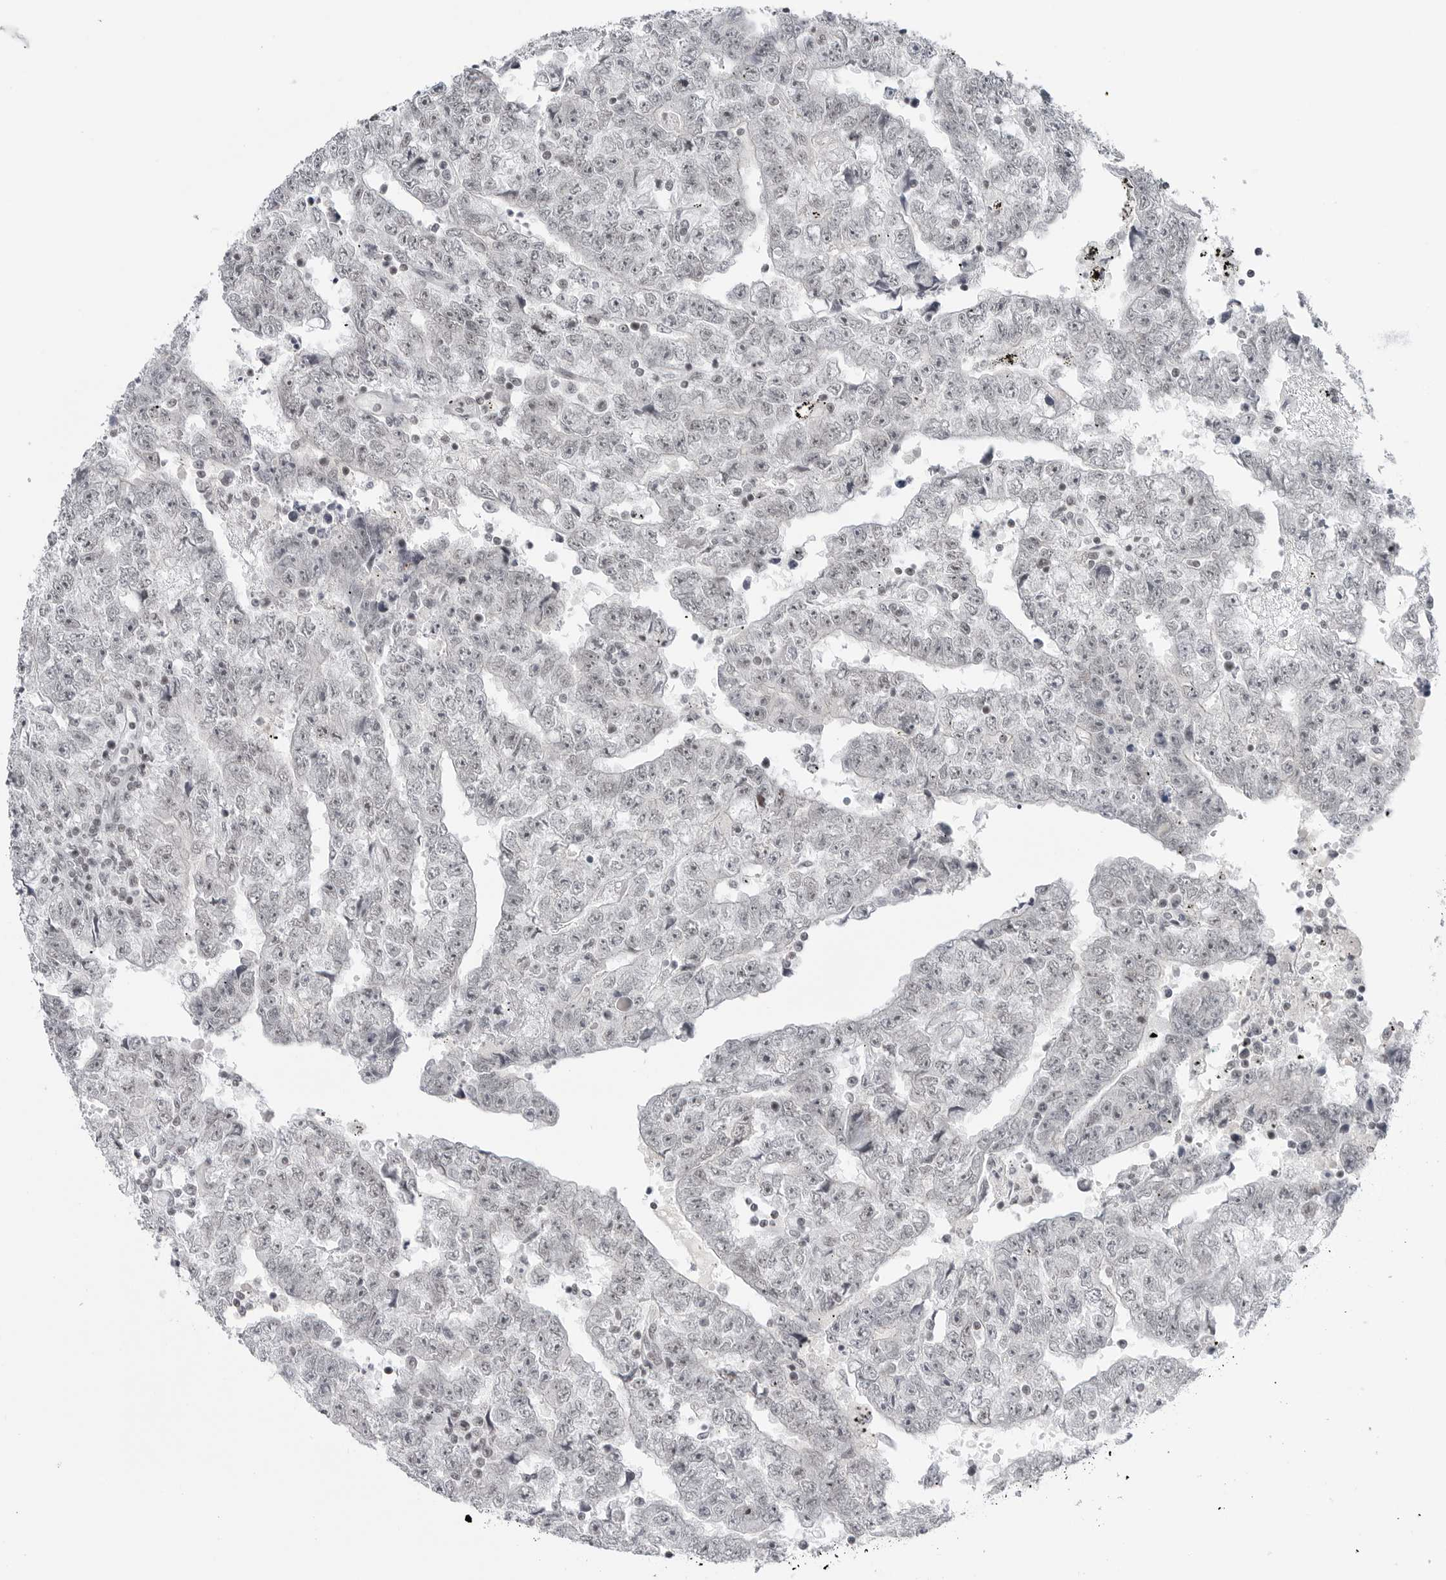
{"staining": {"intensity": "negative", "quantity": "none", "location": "none"}, "tissue": "testis cancer", "cell_type": "Tumor cells", "image_type": "cancer", "snomed": [{"axis": "morphology", "description": "Carcinoma, Embryonal, NOS"}, {"axis": "topography", "description": "Testis"}], "caption": "High magnification brightfield microscopy of testis cancer stained with DAB (3,3'-diaminobenzidine) (brown) and counterstained with hematoxylin (blue): tumor cells show no significant expression.", "gene": "TRIM66", "patient": {"sex": "male", "age": 25}}